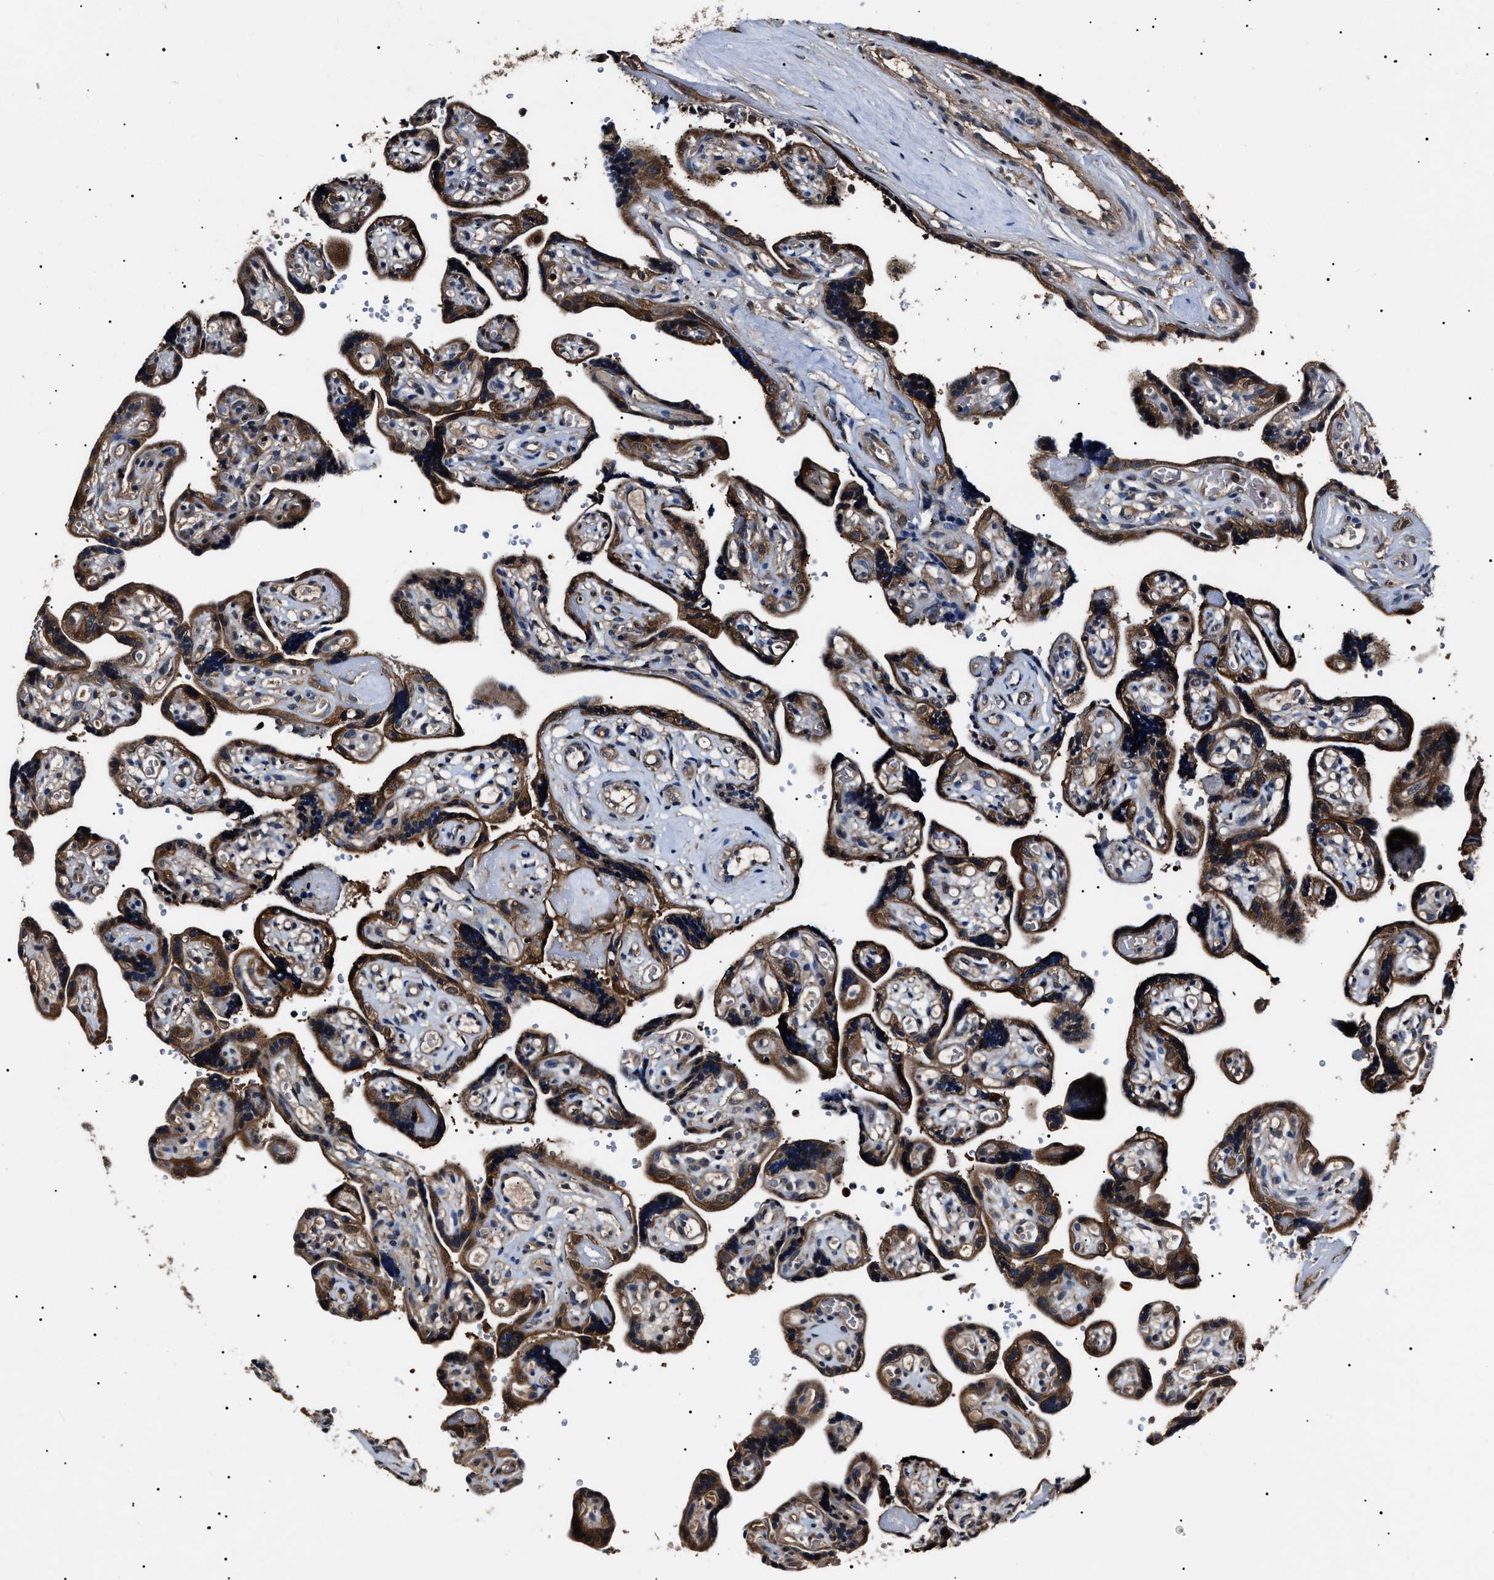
{"staining": {"intensity": "strong", "quantity": ">75%", "location": "cytoplasmic/membranous"}, "tissue": "placenta", "cell_type": "Decidual cells", "image_type": "normal", "snomed": [{"axis": "morphology", "description": "Normal tissue, NOS"}, {"axis": "topography", "description": "Placenta"}], "caption": "This image reveals unremarkable placenta stained with immunohistochemistry to label a protein in brown. The cytoplasmic/membranous of decidual cells show strong positivity for the protein. Nuclei are counter-stained blue.", "gene": "CCT8", "patient": {"sex": "female", "age": 30}}